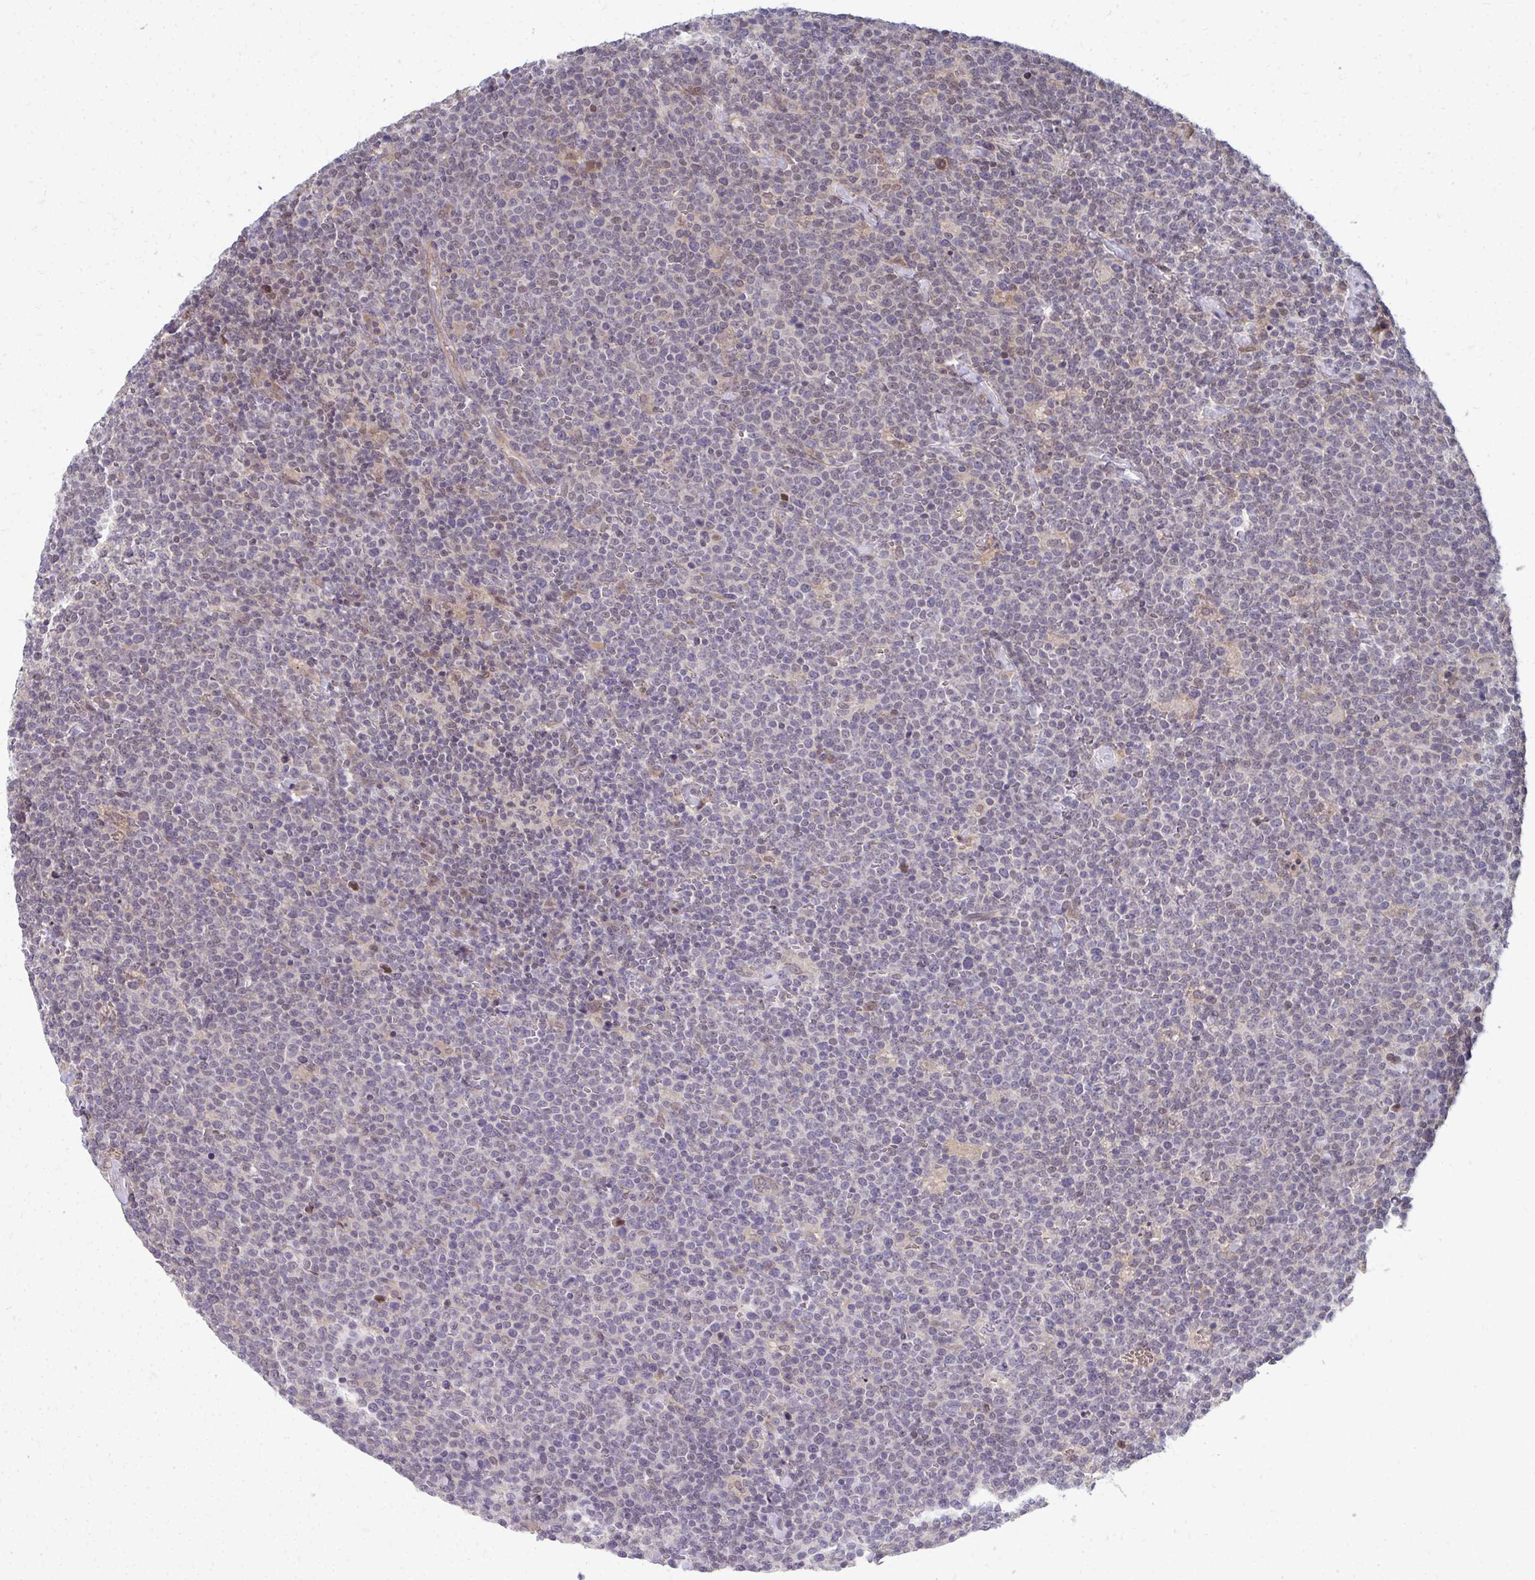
{"staining": {"intensity": "negative", "quantity": "none", "location": "none"}, "tissue": "lymphoma", "cell_type": "Tumor cells", "image_type": "cancer", "snomed": [{"axis": "morphology", "description": "Malignant lymphoma, non-Hodgkin's type, High grade"}, {"axis": "topography", "description": "Lymph node"}], "caption": "This micrograph is of lymphoma stained with immunohistochemistry (IHC) to label a protein in brown with the nuclei are counter-stained blue. There is no staining in tumor cells.", "gene": "MROH8", "patient": {"sex": "male", "age": 61}}